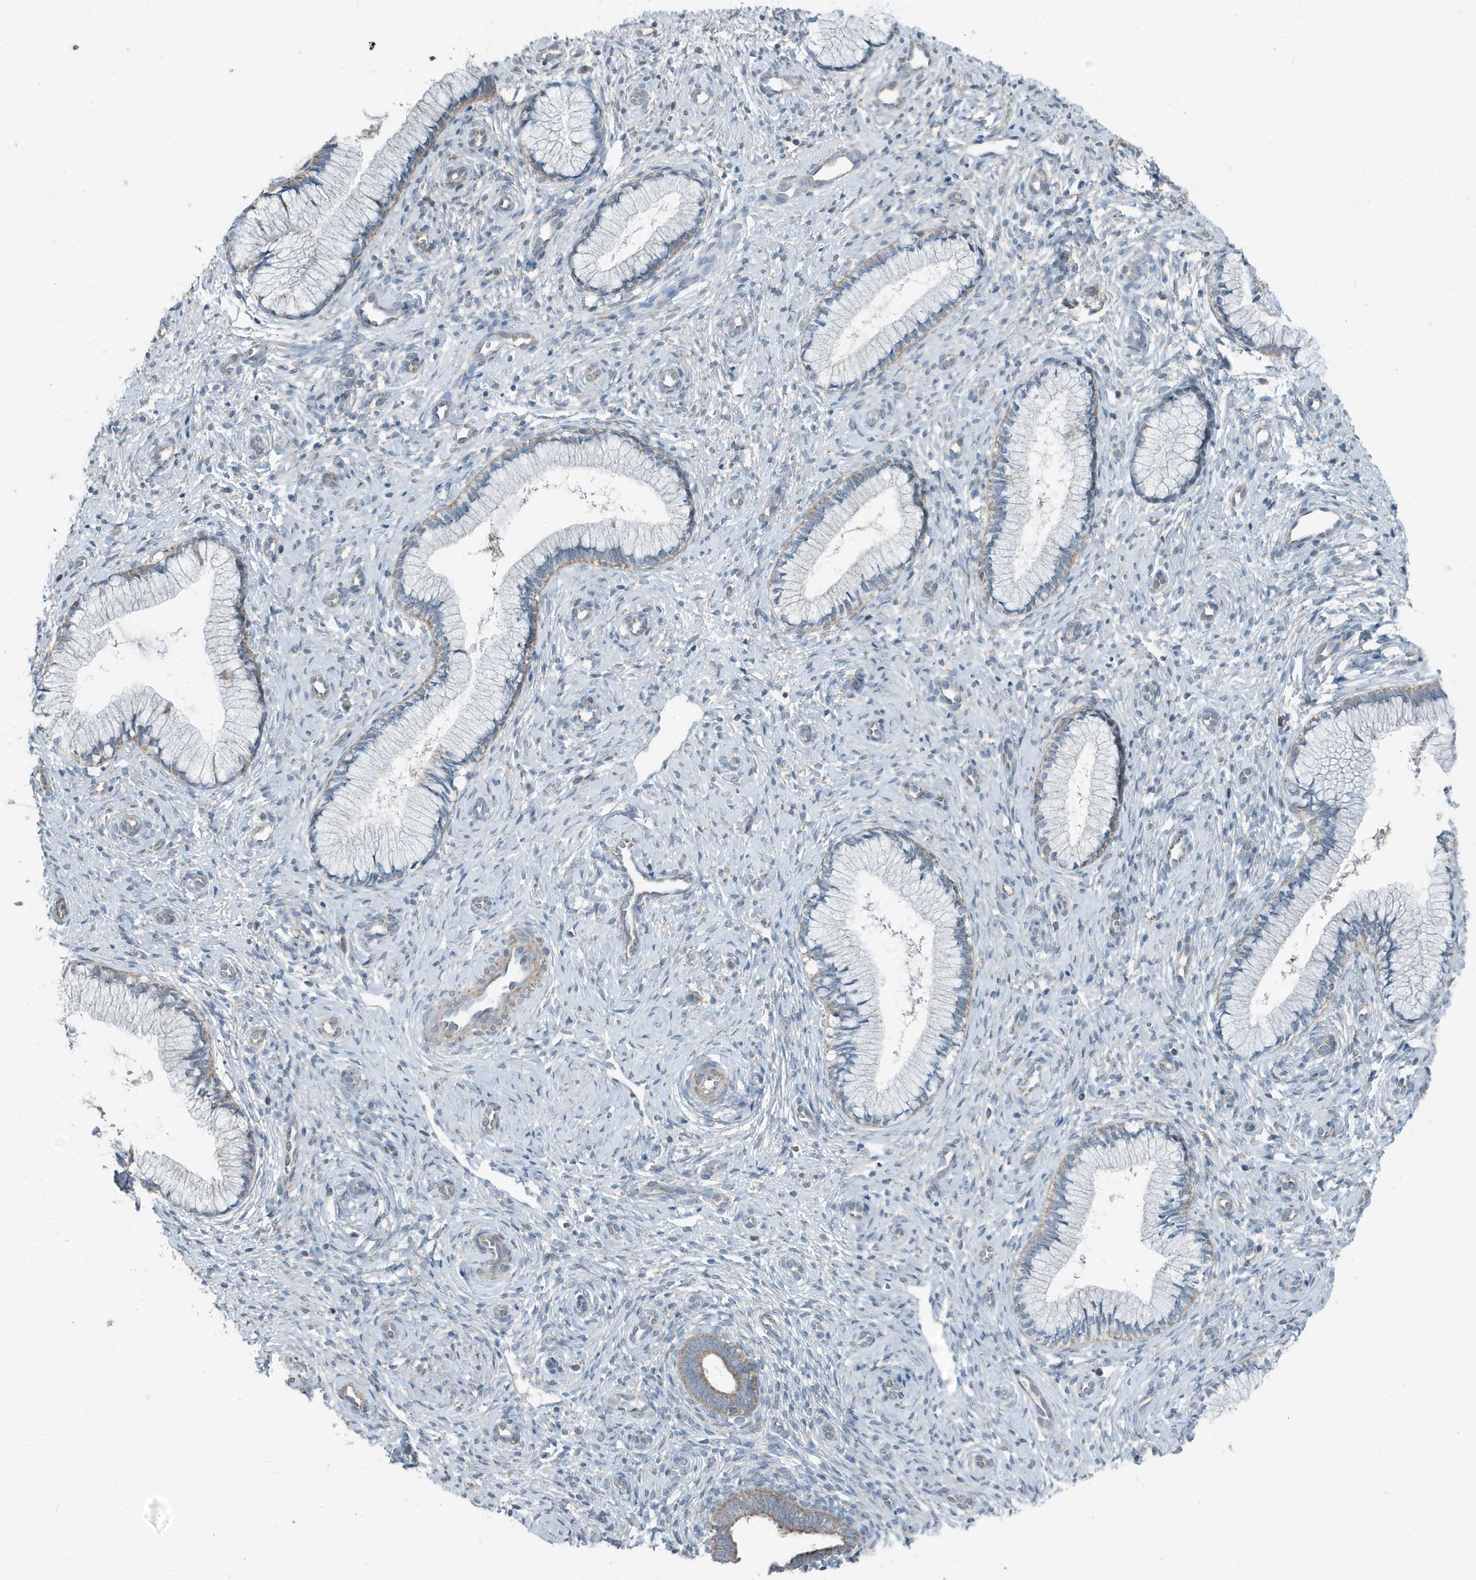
{"staining": {"intensity": "weak", "quantity": "25%-75%", "location": "cytoplasmic/membranous"}, "tissue": "cervix", "cell_type": "Glandular cells", "image_type": "normal", "snomed": [{"axis": "morphology", "description": "Normal tissue, NOS"}, {"axis": "topography", "description": "Cervix"}], "caption": "Brown immunohistochemical staining in benign human cervix reveals weak cytoplasmic/membranous expression in about 25%-75% of glandular cells. Immunohistochemistry stains the protein in brown and the nuclei are stained blue.", "gene": "MT", "patient": {"sex": "female", "age": 27}}